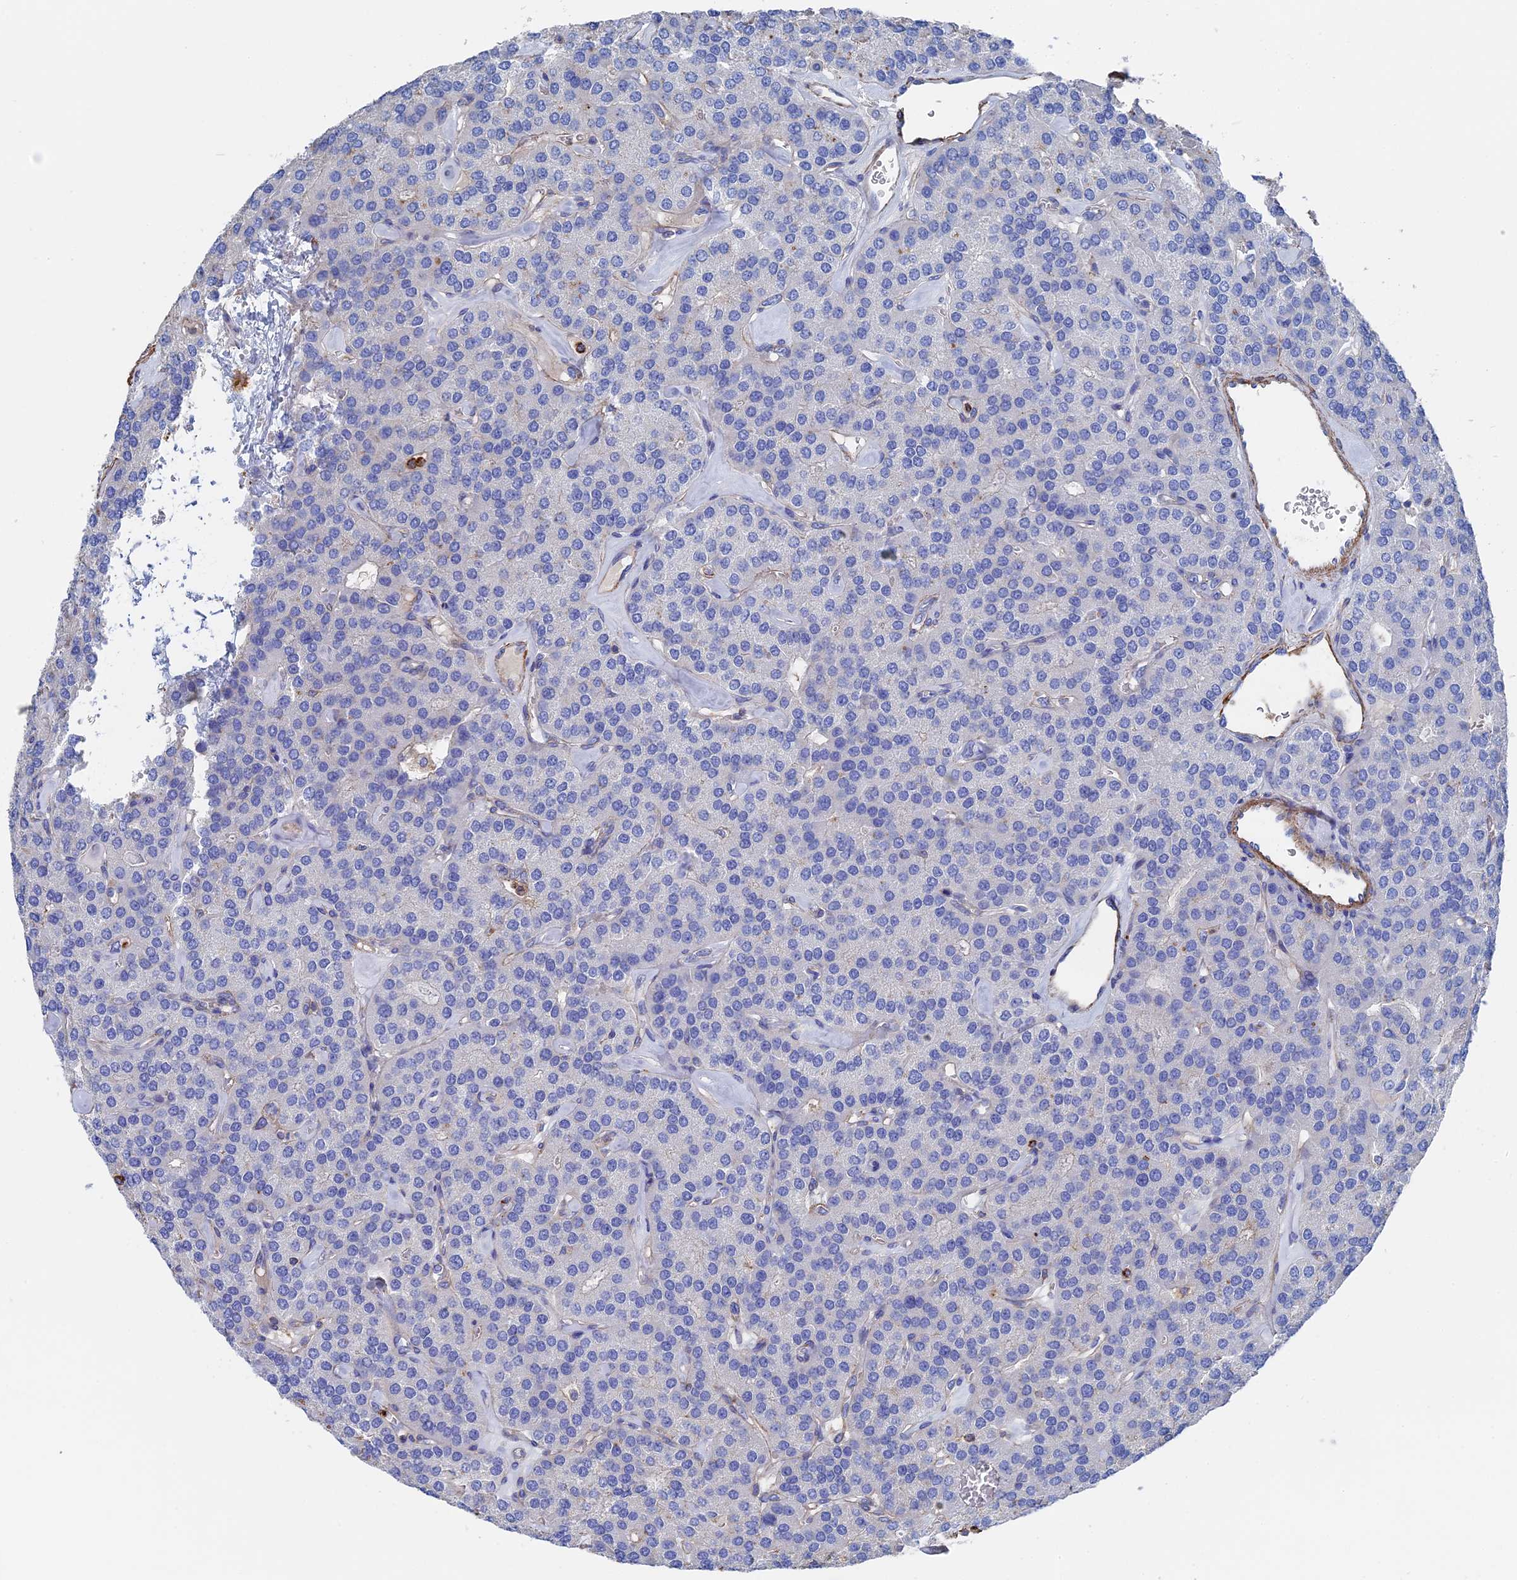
{"staining": {"intensity": "negative", "quantity": "none", "location": "none"}, "tissue": "parathyroid gland", "cell_type": "Glandular cells", "image_type": "normal", "snomed": [{"axis": "morphology", "description": "Normal tissue, NOS"}, {"axis": "morphology", "description": "Adenoma, NOS"}, {"axis": "topography", "description": "Parathyroid gland"}], "caption": "Histopathology image shows no significant protein staining in glandular cells of normal parathyroid gland. (IHC, brightfield microscopy, high magnification).", "gene": "STRA6", "patient": {"sex": "female", "age": 86}}